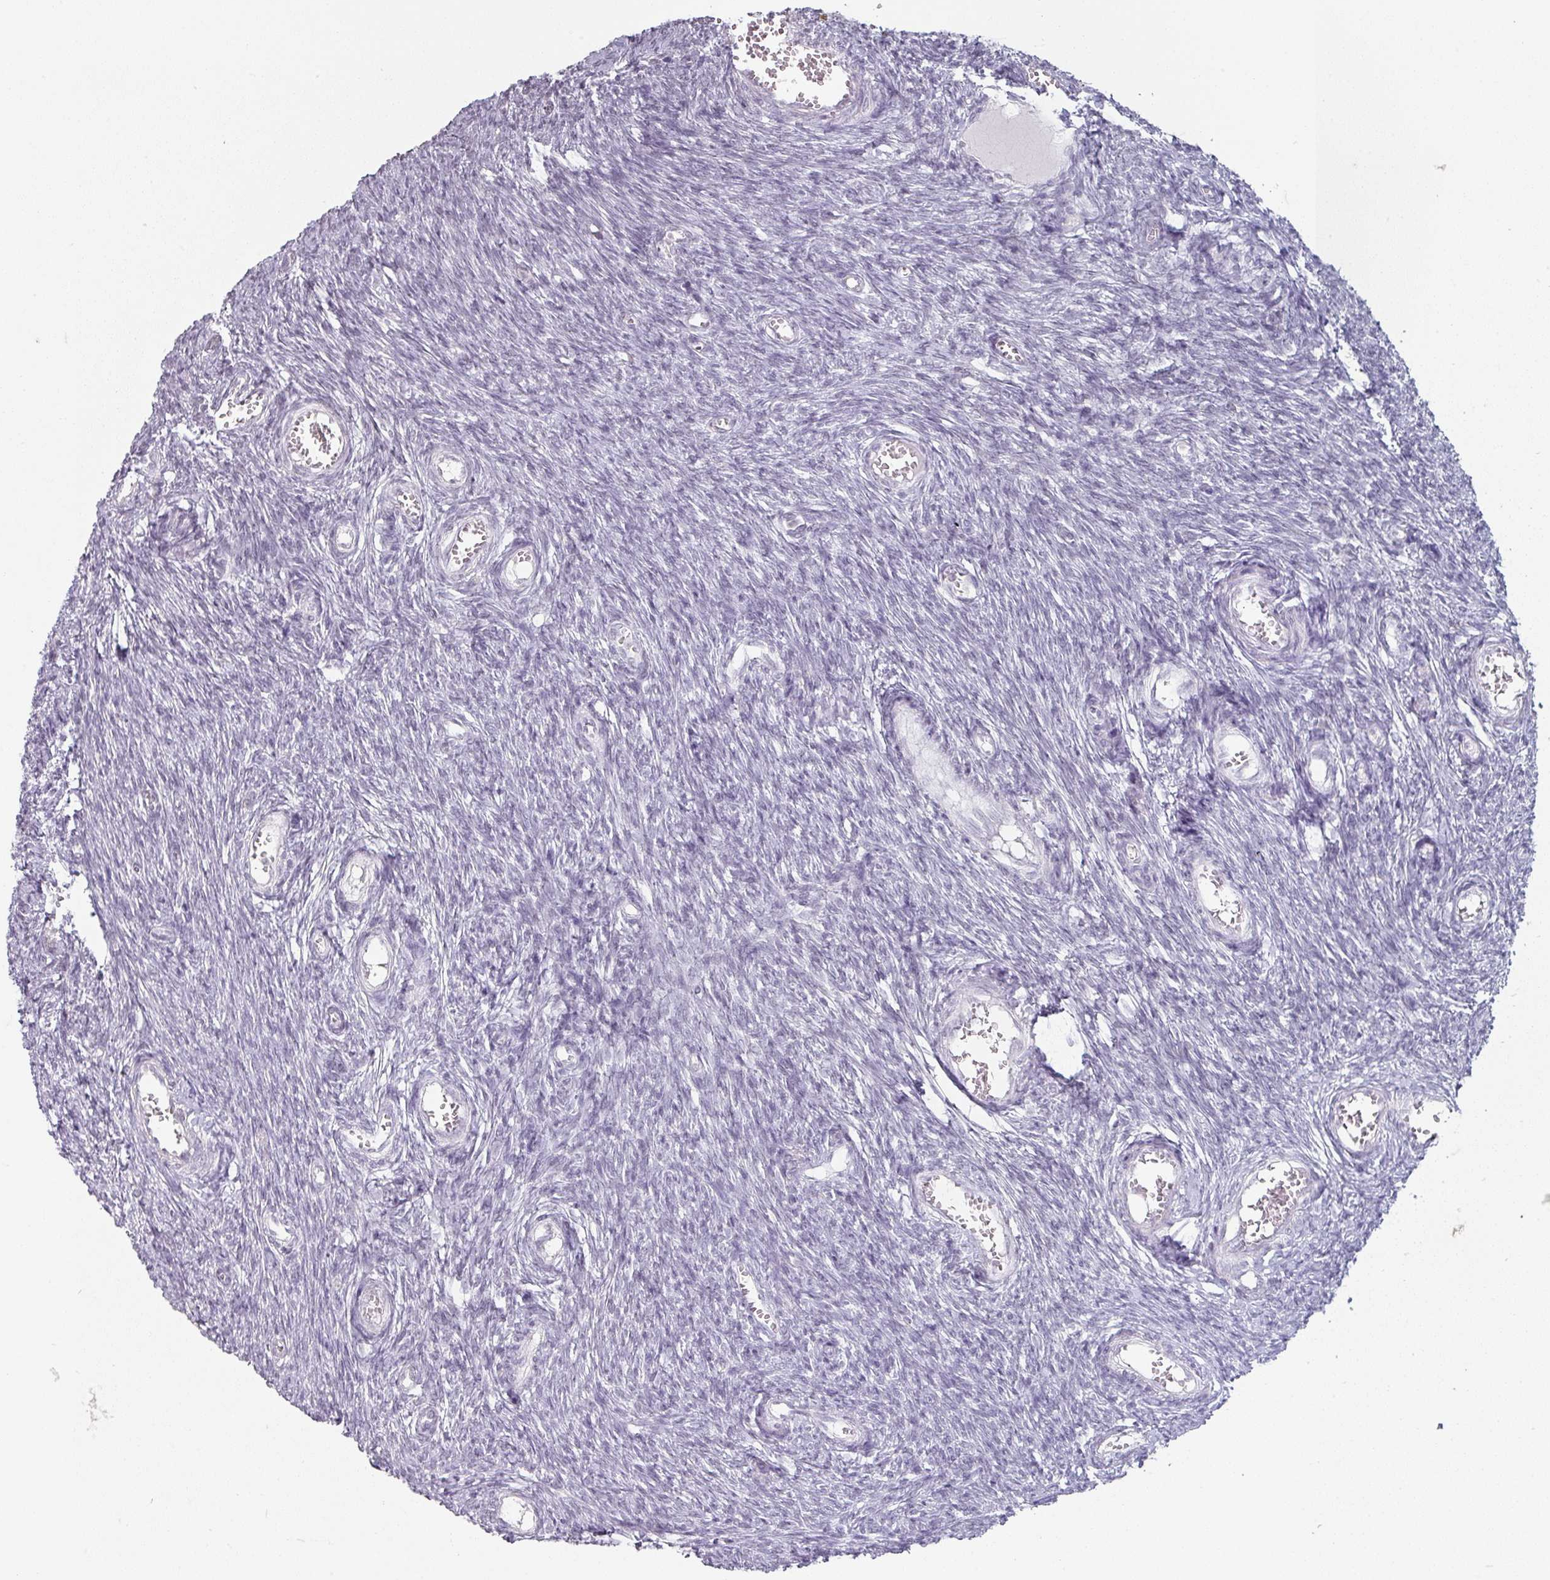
{"staining": {"intensity": "negative", "quantity": "none", "location": "none"}, "tissue": "ovary", "cell_type": "Follicle cells", "image_type": "normal", "snomed": [{"axis": "morphology", "description": "Normal tissue, NOS"}, {"axis": "topography", "description": "Ovary"}], "caption": "This is an IHC photomicrograph of normal human ovary. There is no positivity in follicle cells.", "gene": "SPRR1A", "patient": {"sex": "female", "age": 44}}